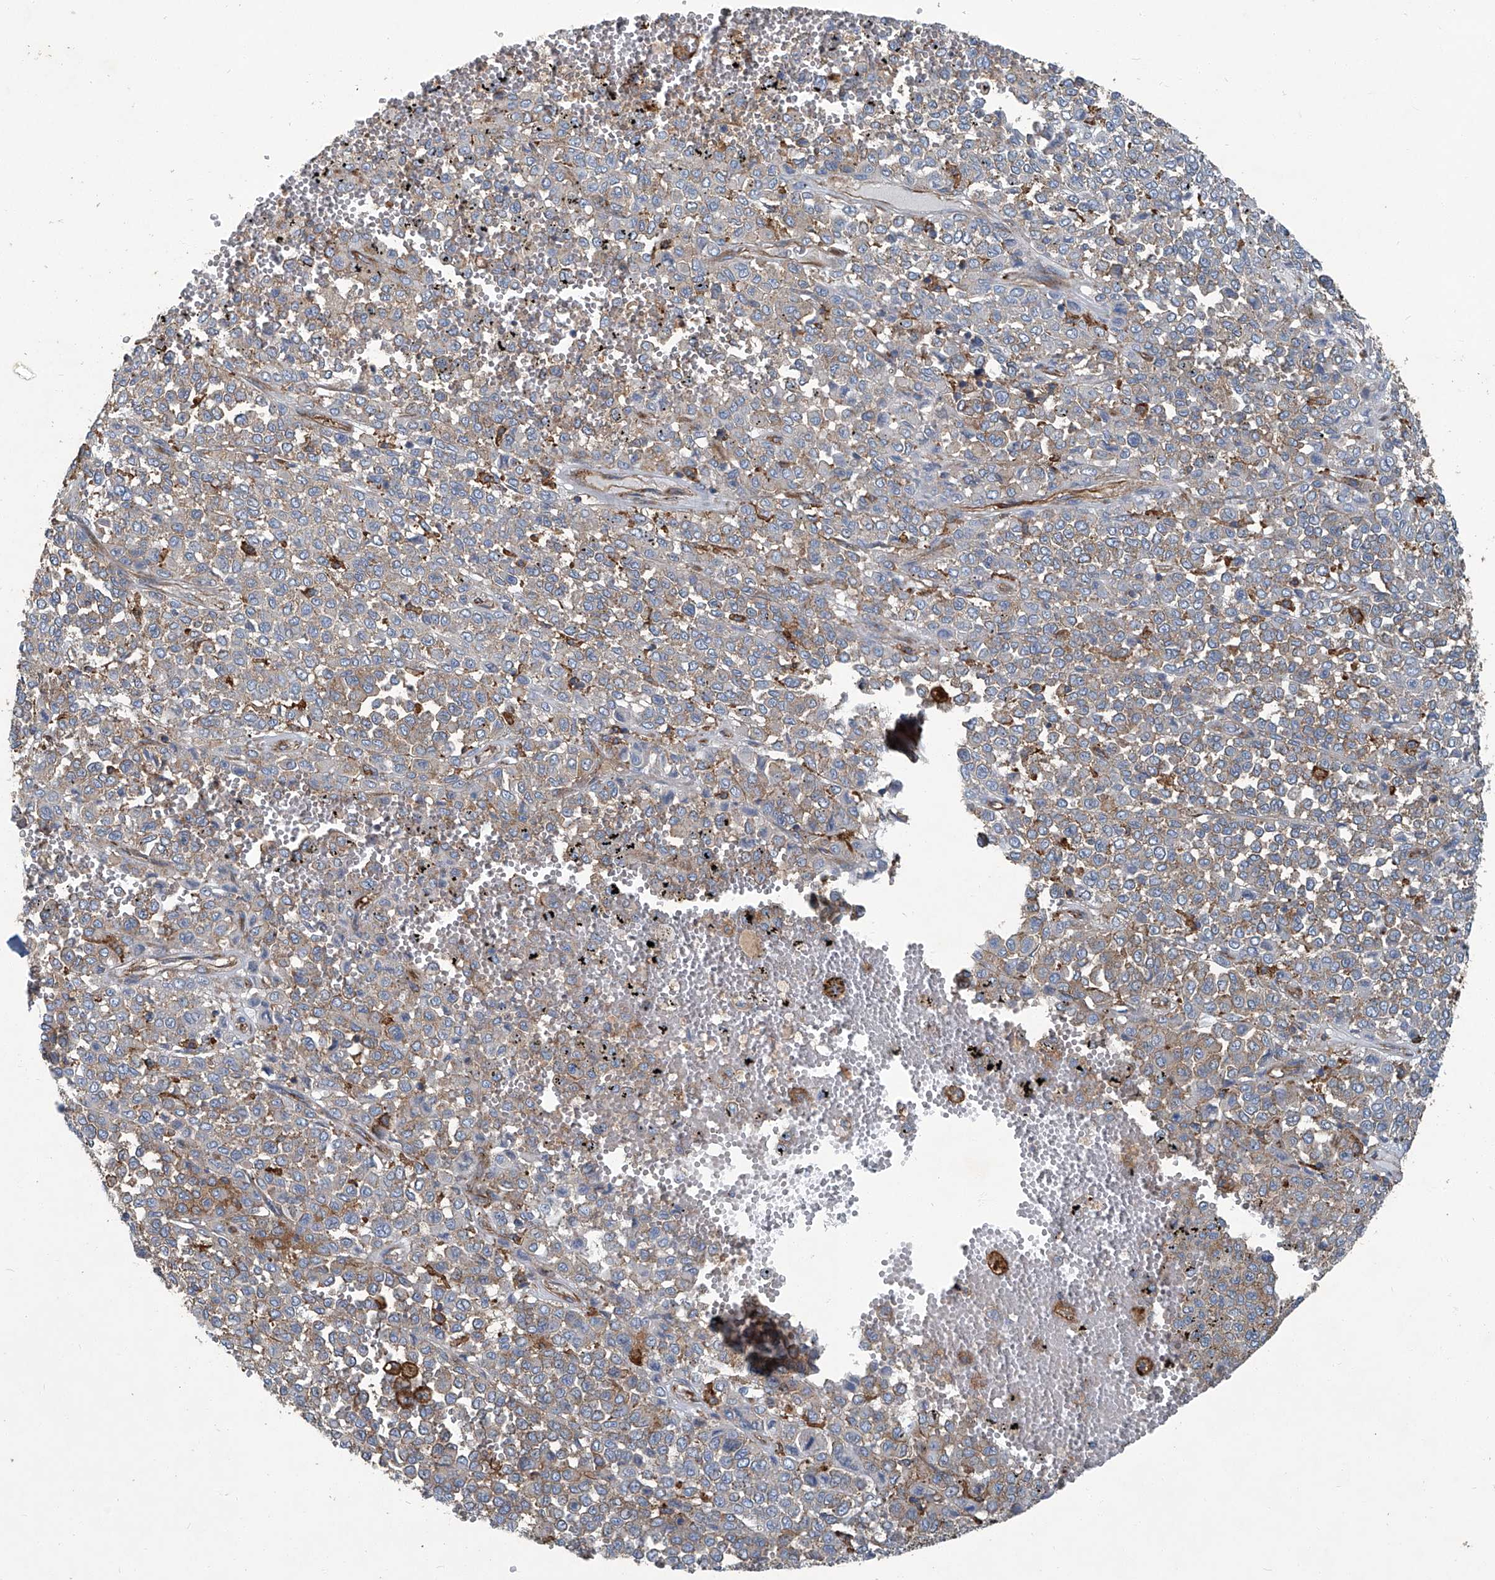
{"staining": {"intensity": "weak", "quantity": "<25%", "location": "cytoplasmic/membranous"}, "tissue": "melanoma", "cell_type": "Tumor cells", "image_type": "cancer", "snomed": [{"axis": "morphology", "description": "Malignant melanoma, Metastatic site"}, {"axis": "topography", "description": "Pancreas"}], "caption": "There is no significant staining in tumor cells of melanoma. The staining was performed using DAB (3,3'-diaminobenzidine) to visualize the protein expression in brown, while the nuclei were stained in blue with hematoxylin (Magnification: 20x).", "gene": "PIGH", "patient": {"sex": "female", "age": 30}}